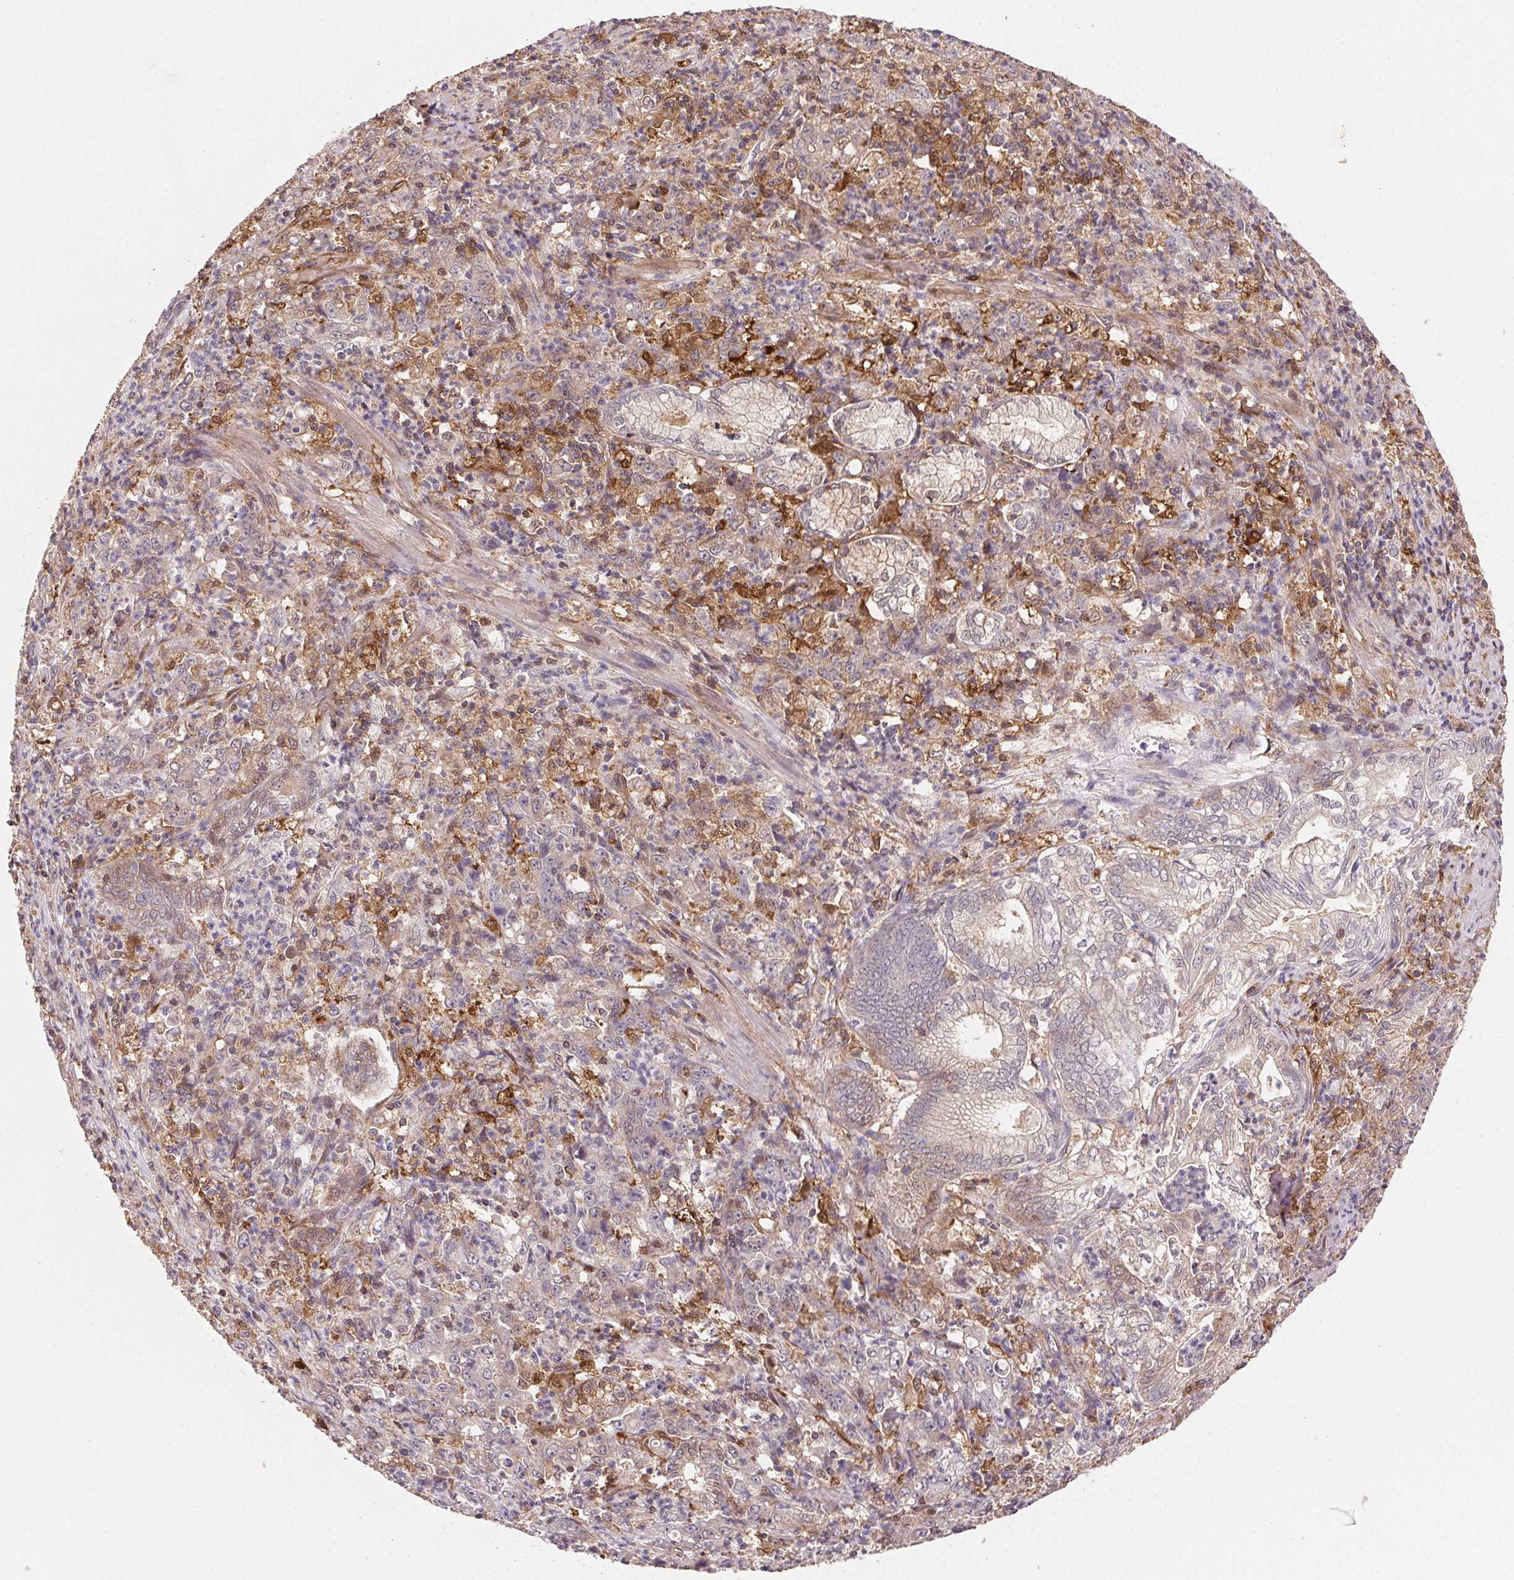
{"staining": {"intensity": "weak", "quantity": "25%-75%", "location": "cytoplasmic/membranous"}, "tissue": "stomach cancer", "cell_type": "Tumor cells", "image_type": "cancer", "snomed": [{"axis": "morphology", "description": "Adenocarcinoma, NOS"}, {"axis": "topography", "description": "Stomach, lower"}], "caption": "This image displays stomach cancer (adenocarcinoma) stained with IHC to label a protein in brown. The cytoplasmic/membranous of tumor cells show weak positivity for the protein. Nuclei are counter-stained blue.", "gene": "GBP1", "patient": {"sex": "female", "age": 71}}